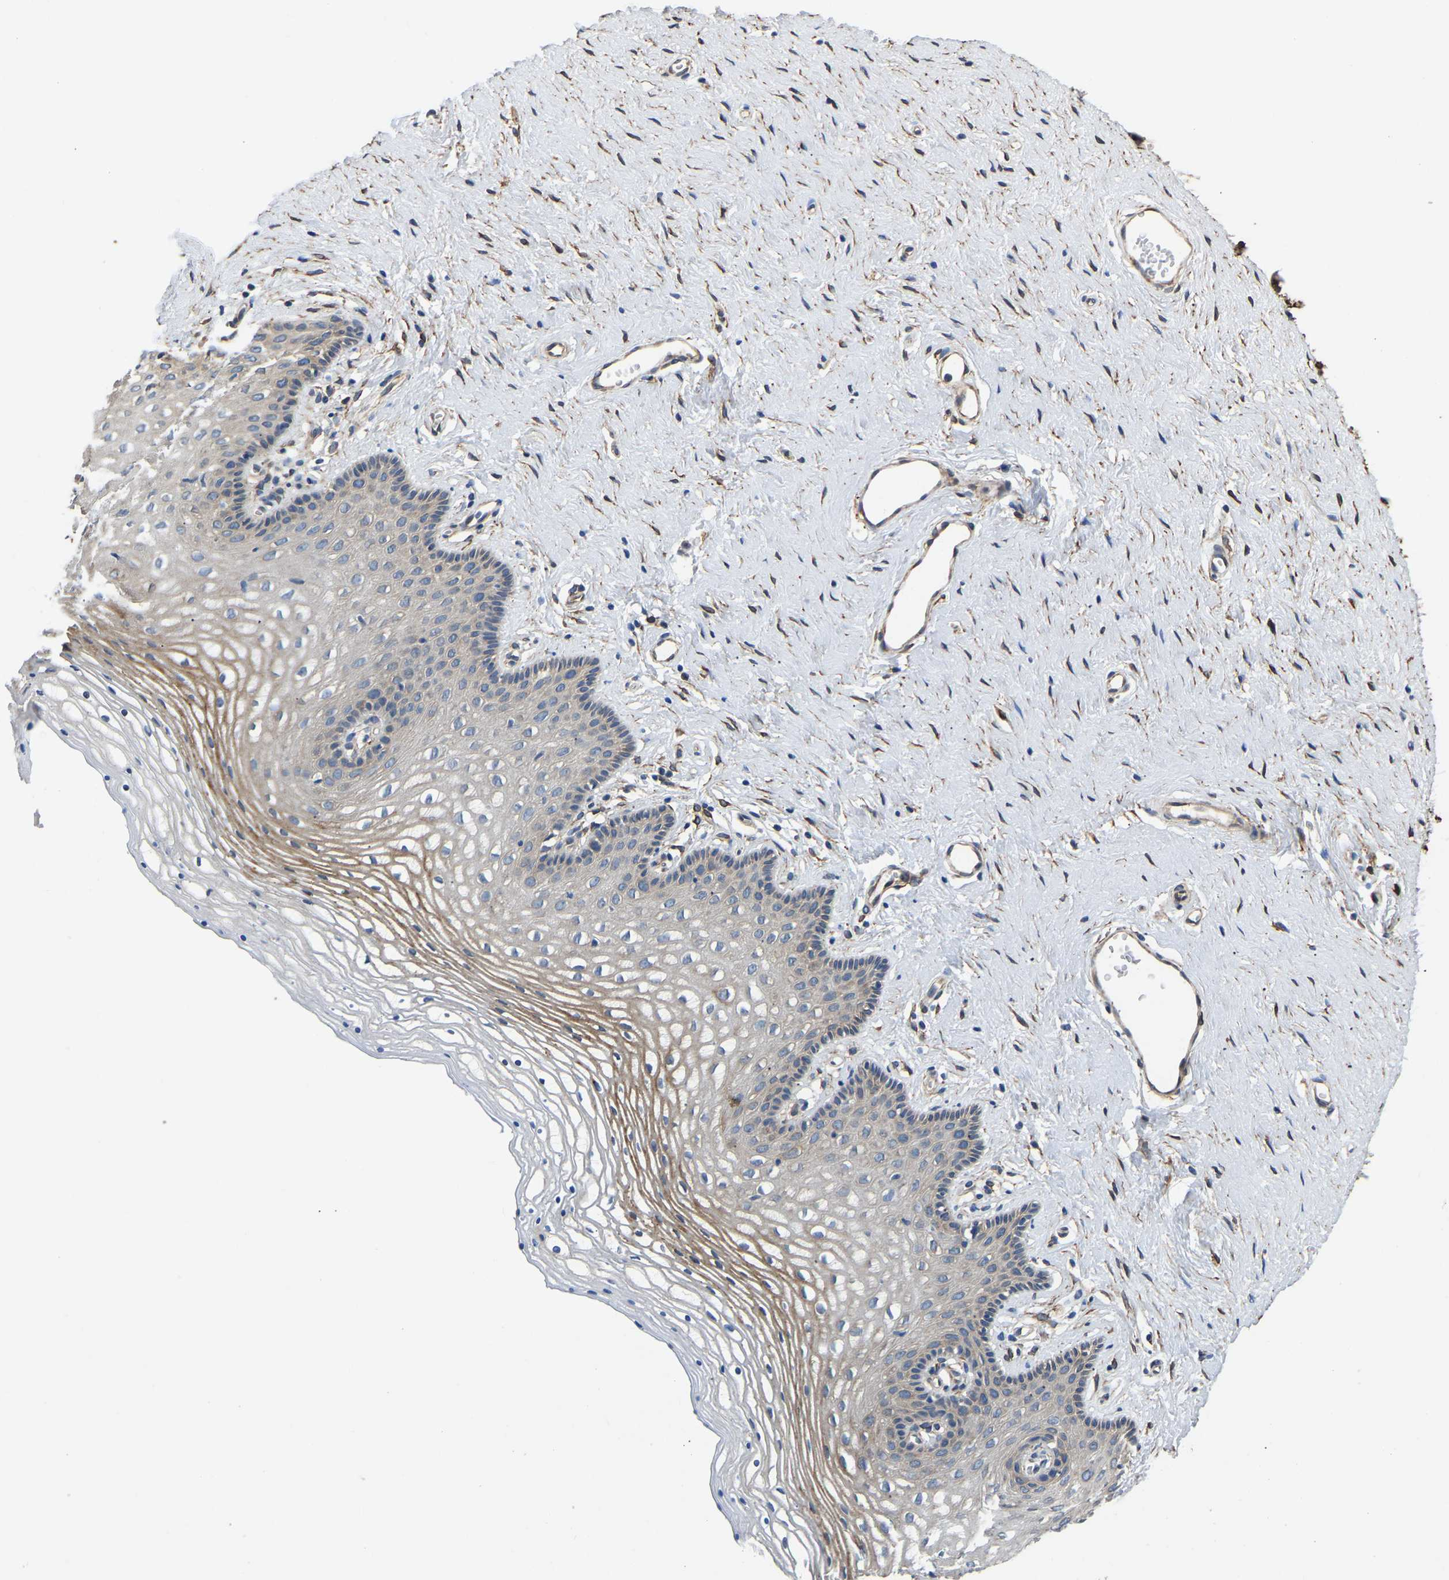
{"staining": {"intensity": "moderate", "quantity": "<25%", "location": "cytoplasmic/membranous"}, "tissue": "vagina", "cell_type": "Squamous epithelial cells", "image_type": "normal", "snomed": [{"axis": "morphology", "description": "Normal tissue, NOS"}, {"axis": "topography", "description": "Vagina"}], "caption": "High-power microscopy captured an immunohistochemistry (IHC) micrograph of normal vagina, revealing moderate cytoplasmic/membranous positivity in approximately <25% of squamous epithelial cells.", "gene": "ARL6IP5", "patient": {"sex": "female", "age": 32}}